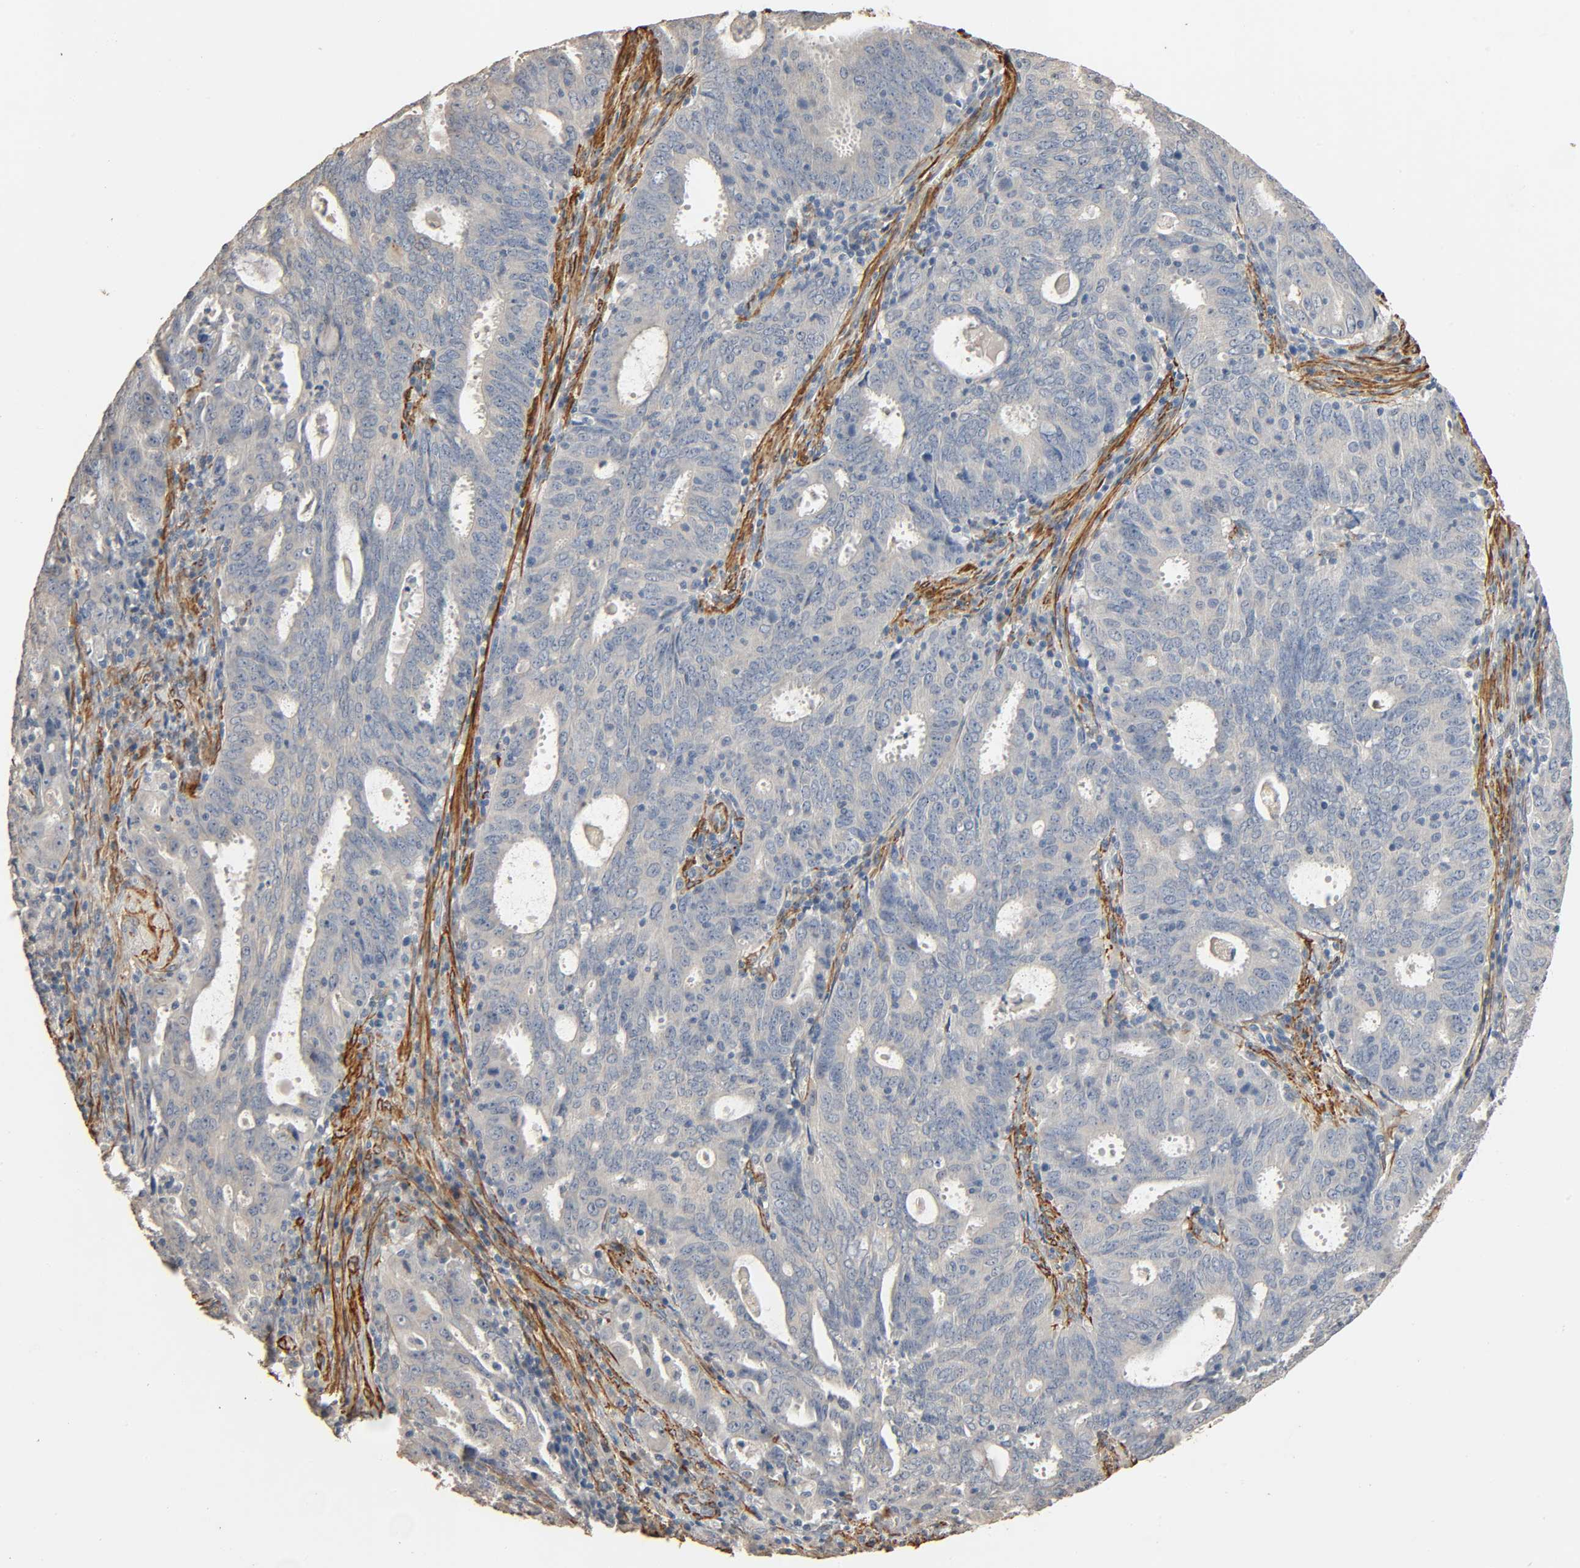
{"staining": {"intensity": "weak", "quantity": ">75%", "location": "cytoplasmic/membranous"}, "tissue": "cervical cancer", "cell_type": "Tumor cells", "image_type": "cancer", "snomed": [{"axis": "morphology", "description": "Adenocarcinoma, NOS"}, {"axis": "topography", "description": "Cervix"}], "caption": "Cervical cancer (adenocarcinoma) tissue exhibits weak cytoplasmic/membranous positivity in about >75% of tumor cells, visualized by immunohistochemistry.", "gene": "GSTA3", "patient": {"sex": "female", "age": 44}}